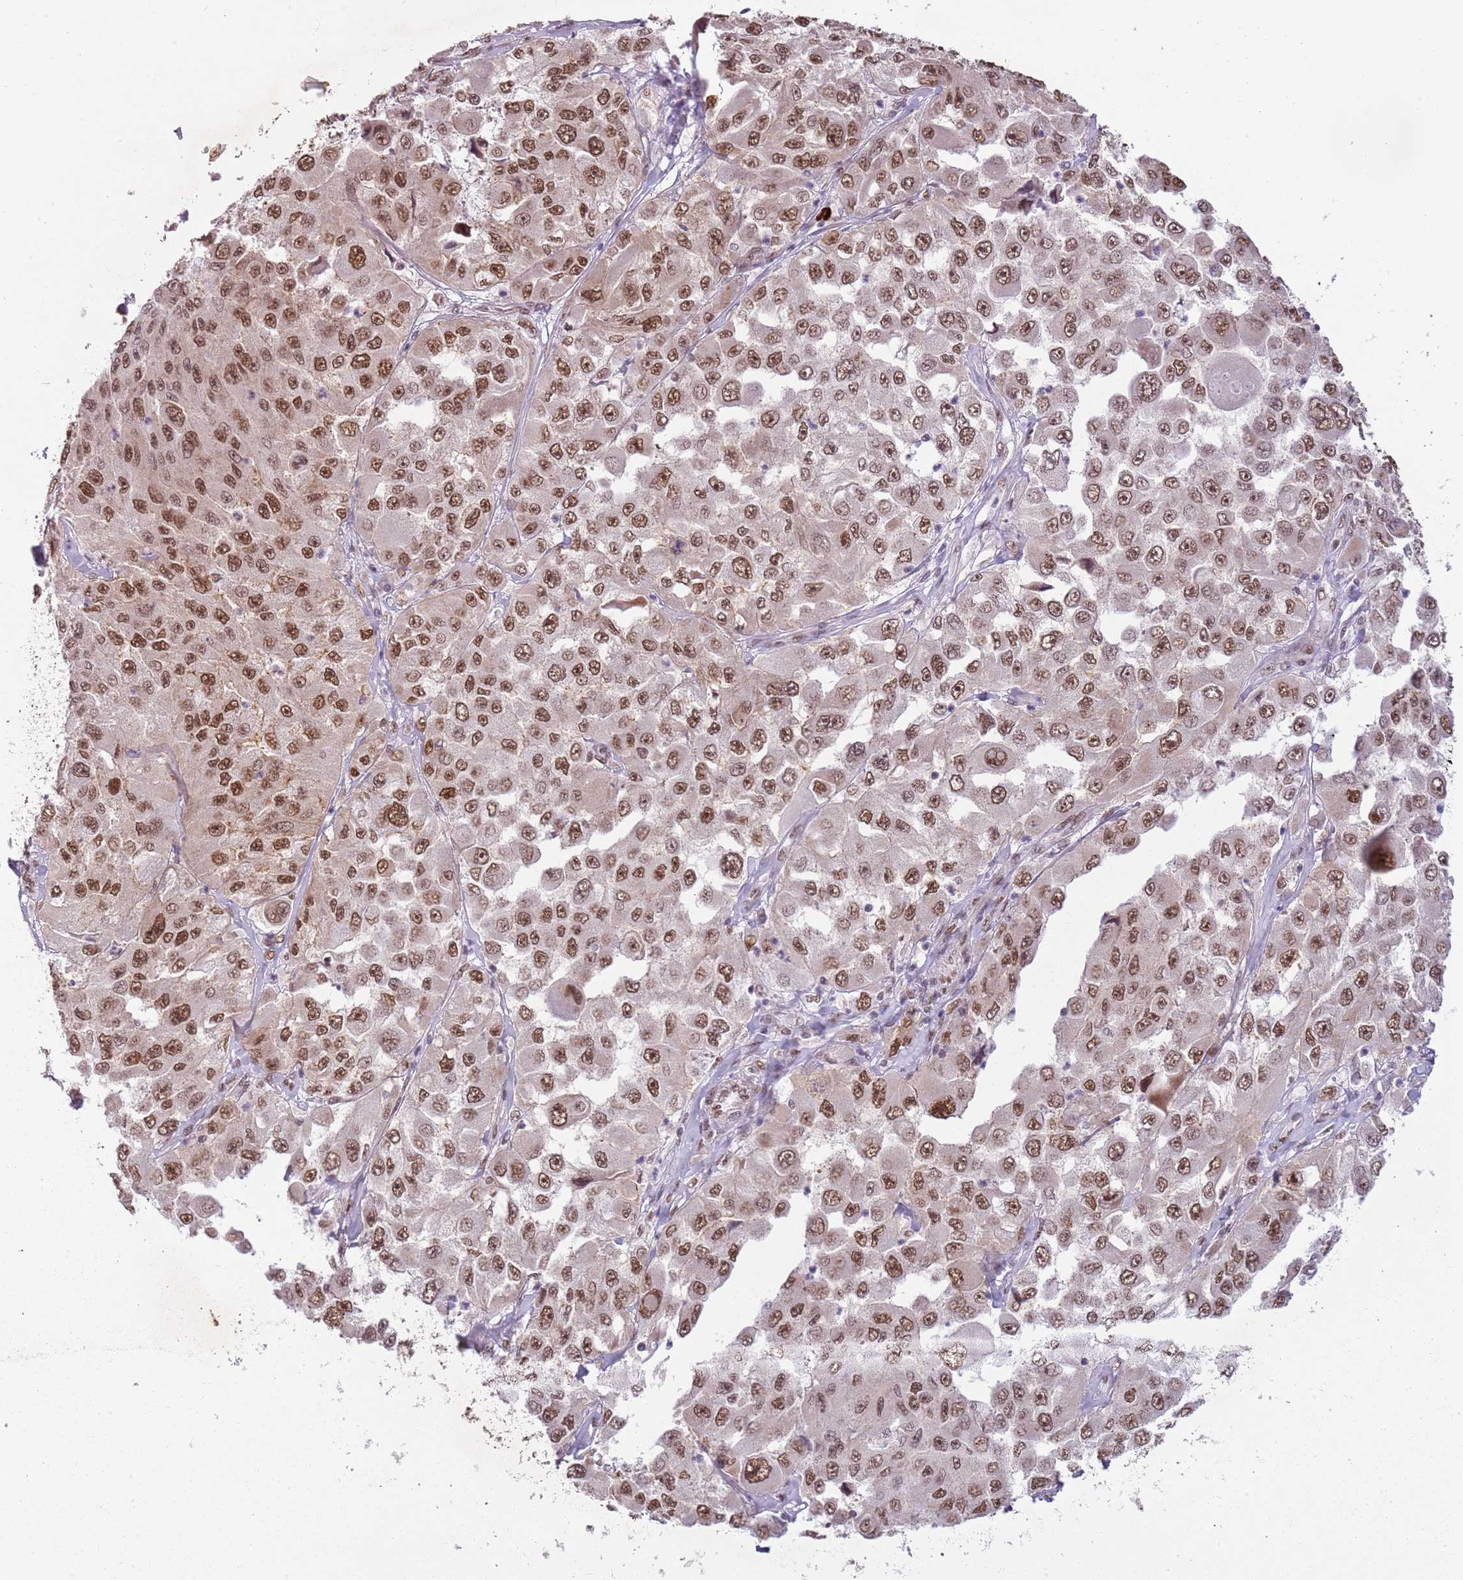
{"staining": {"intensity": "moderate", "quantity": ">75%", "location": "nuclear"}, "tissue": "melanoma", "cell_type": "Tumor cells", "image_type": "cancer", "snomed": [{"axis": "morphology", "description": "Malignant melanoma, Metastatic site"}, {"axis": "topography", "description": "Lymph node"}], "caption": "Immunohistochemistry image of human malignant melanoma (metastatic site) stained for a protein (brown), which exhibits medium levels of moderate nuclear positivity in about >75% of tumor cells.", "gene": "FAM120AOS", "patient": {"sex": "male", "age": 62}}